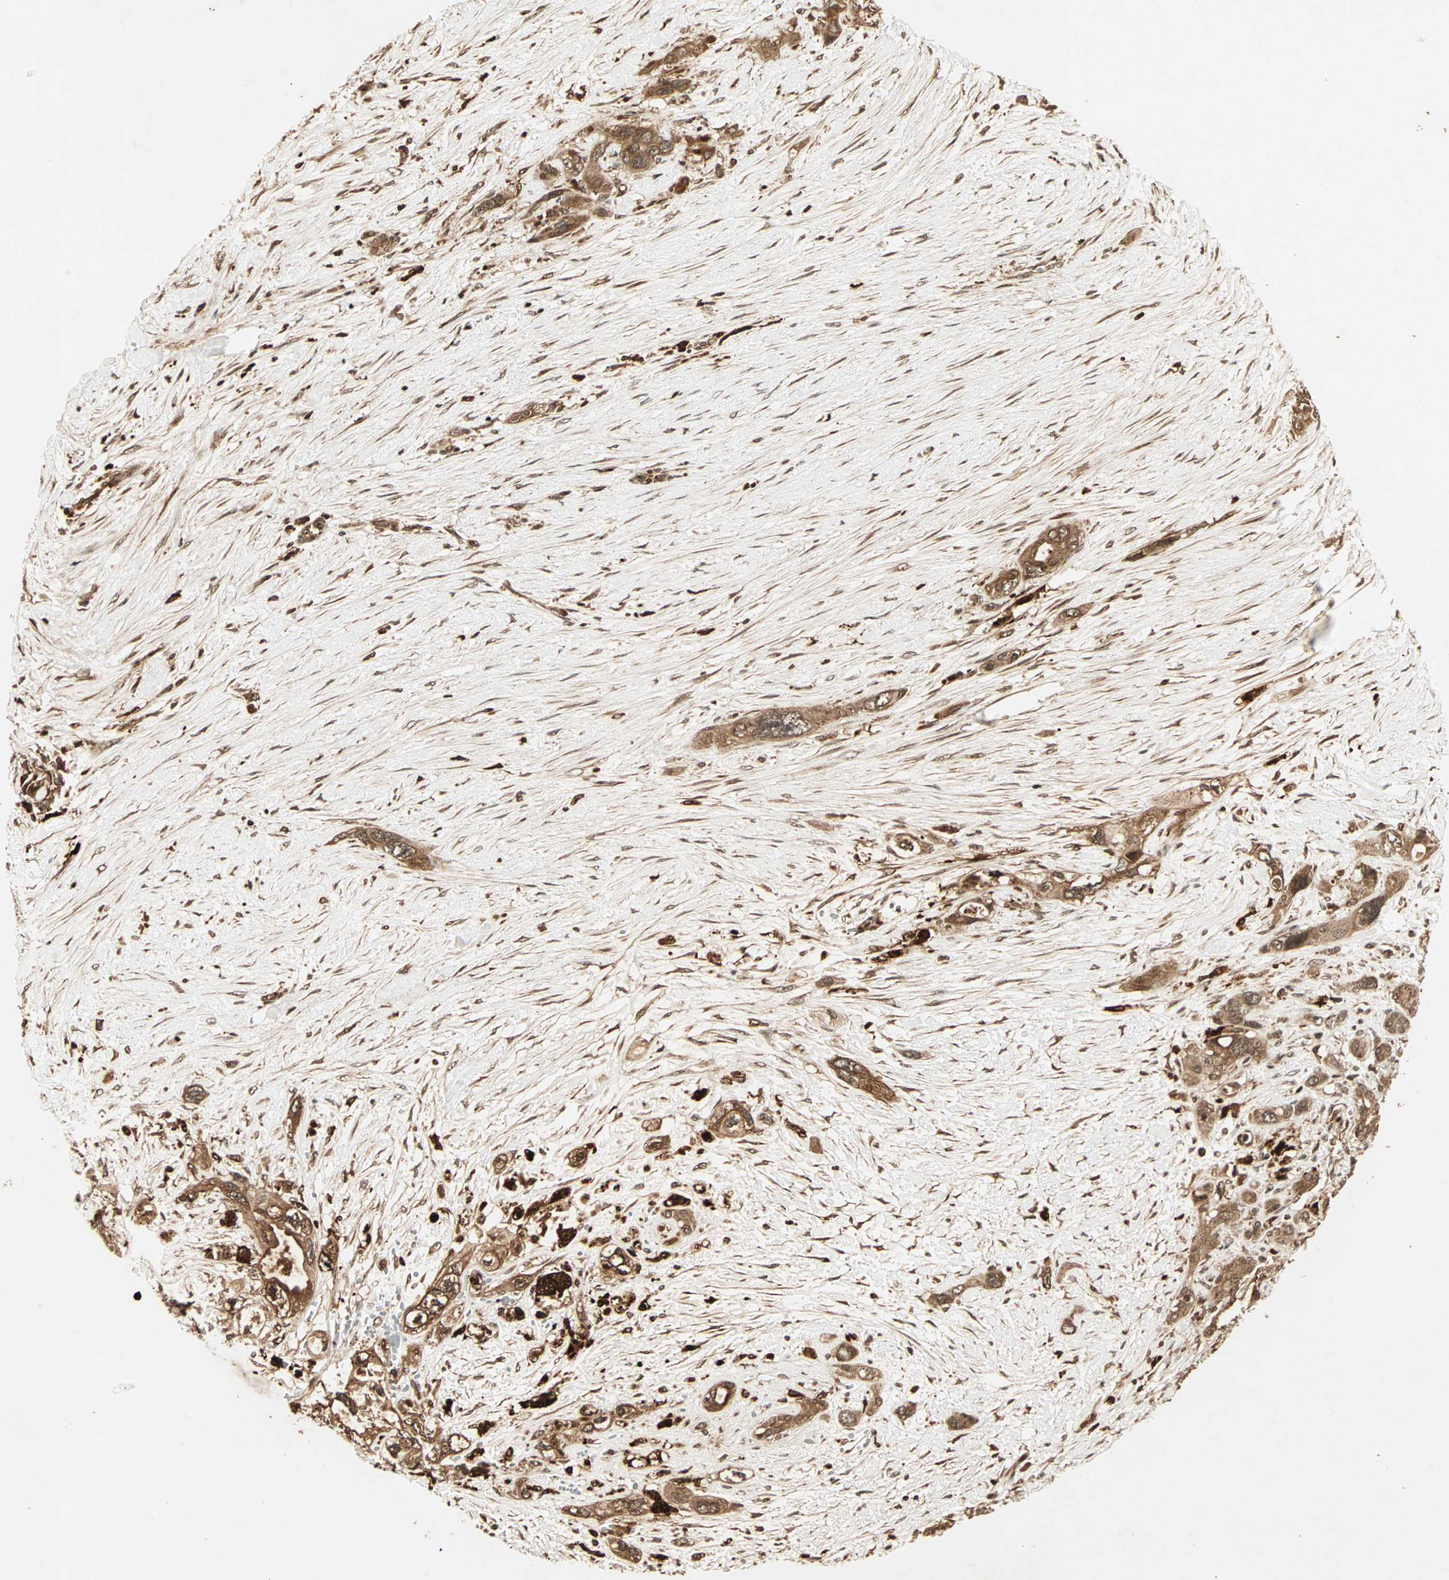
{"staining": {"intensity": "strong", "quantity": ">75%", "location": "cytoplasmic/membranous"}, "tissue": "pancreatic cancer", "cell_type": "Tumor cells", "image_type": "cancer", "snomed": [{"axis": "morphology", "description": "Adenocarcinoma, NOS"}, {"axis": "topography", "description": "Pancreas"}], "caption": "Protein staining of pancreatic cancer (adenocarcinoma) tissue reveals strong cytoplasmic/membranous positivity in about >75% of tumor cells.", "gene": "RFFL", "patient": {"sex": "male", "age": 46}}